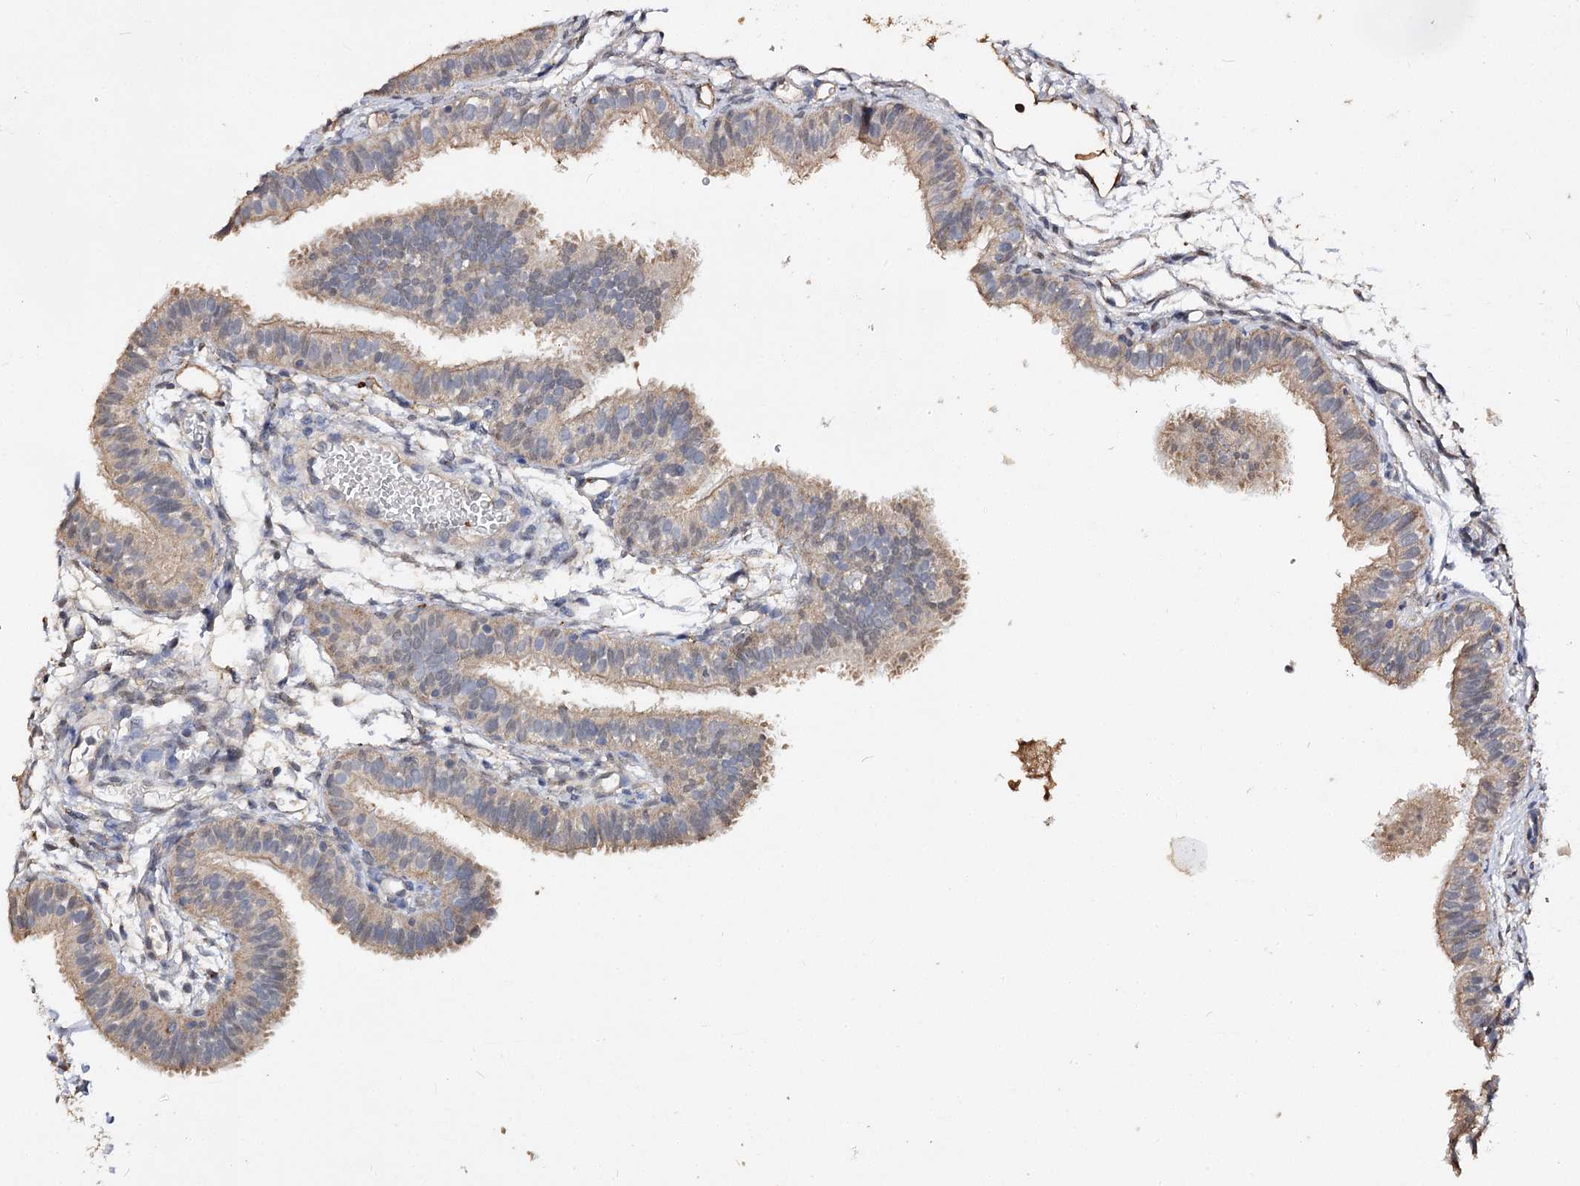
{"staining": {"intensity": "moderate", "quantity": "25%-75%", "location": "cytoplasmic/membranous"}, "tissue": "fallopian tube", "cell_type": "Glandular cells", "image_type": "normal", "snomed": [{"axis": "morphology", "description": "Normal tissue, NOS"}, {"axis": "topography", "description": "Fallopian tube"}], "caption": "DAB (3,3'-diaminobenzidine) immunohistochemical staining of unremarkable fallopian tube exhibits moderate cytoplasmic/membranous protein staining in approximately 25%-75% of glandular cells.", "gene": "ARL13A", "patient": {"sex": "female", "age": 35}}